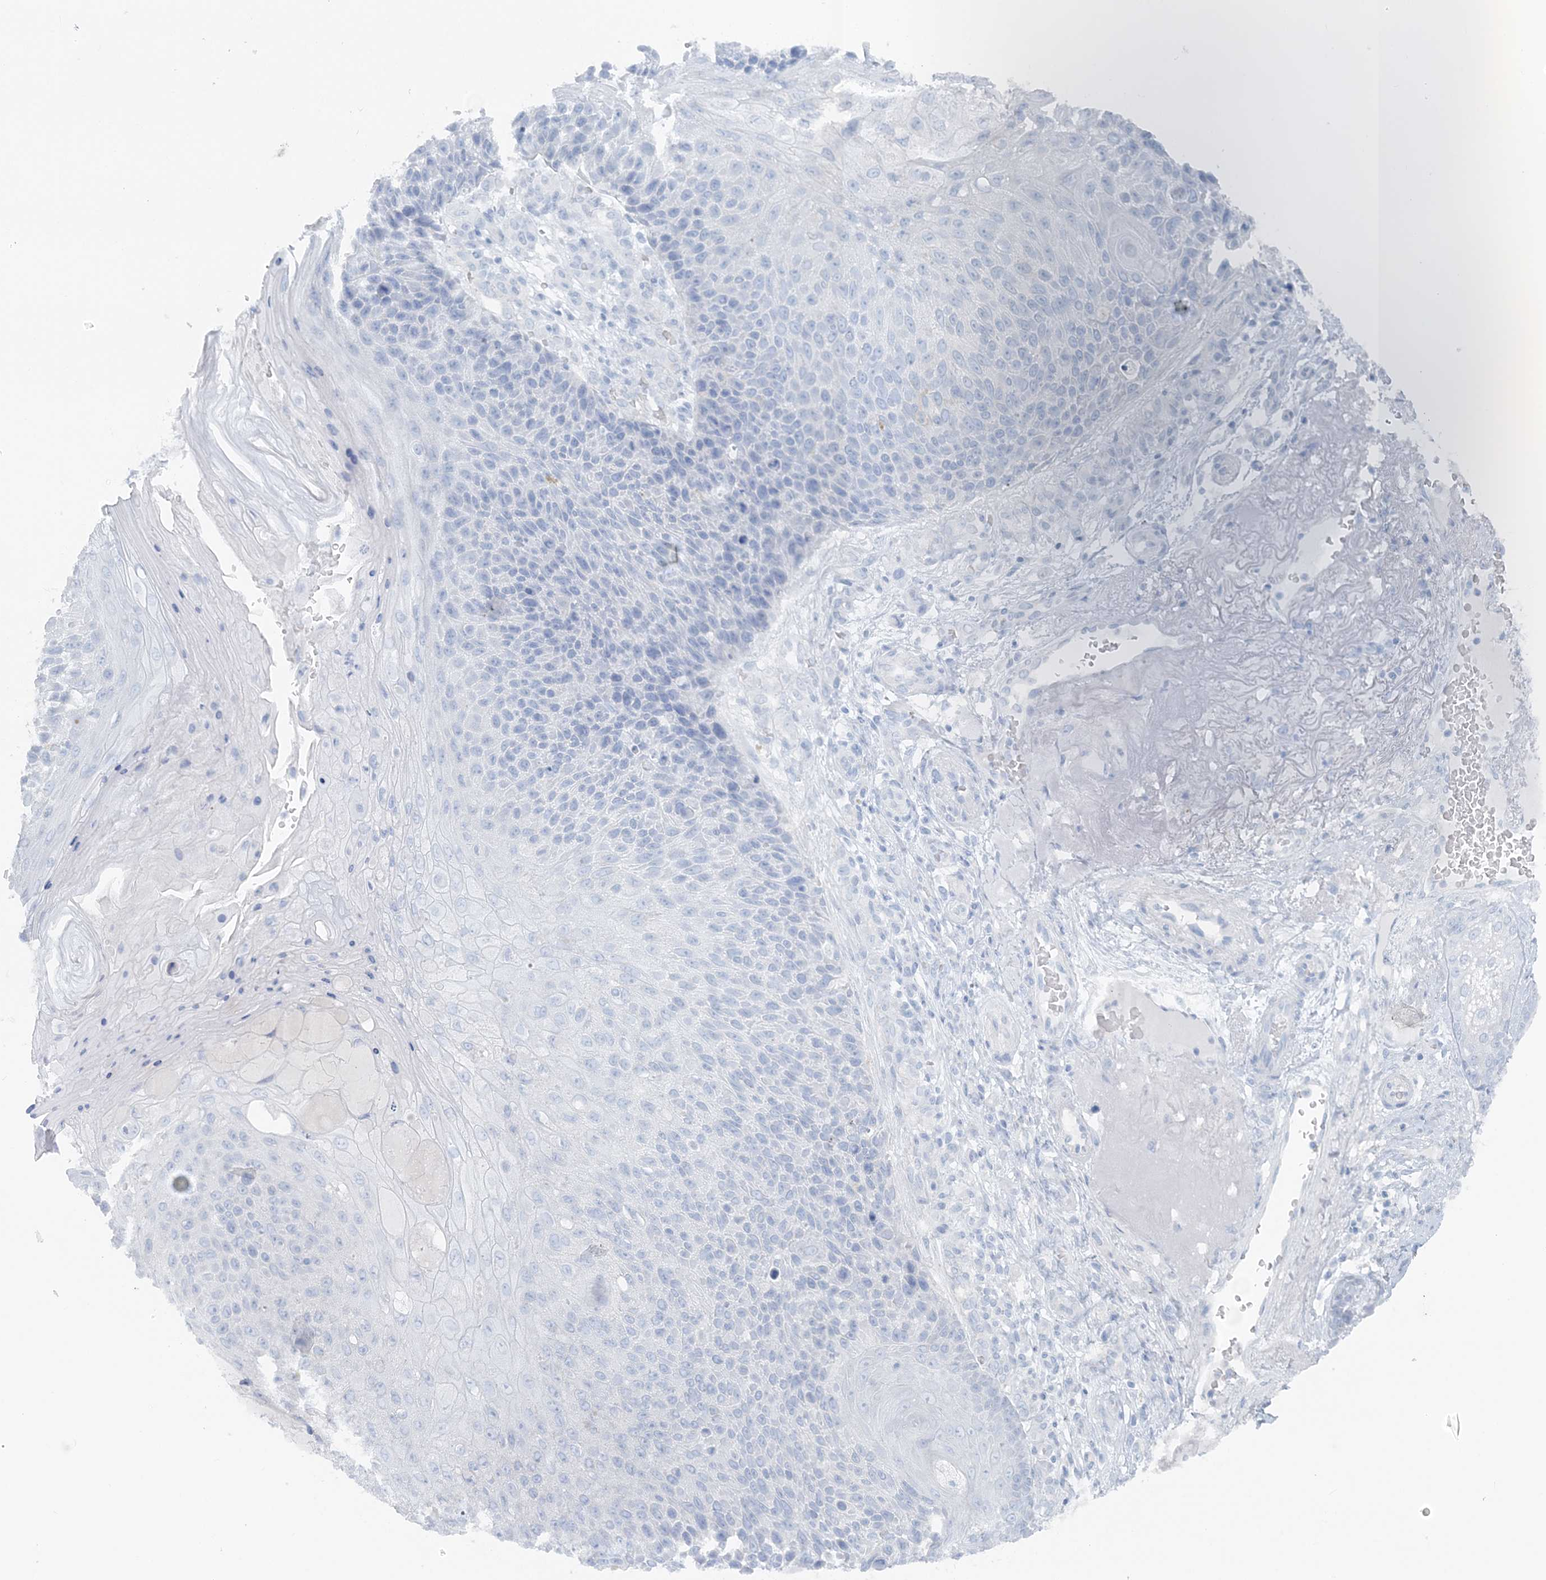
{"staining": {"intensity": "negative", "quantity": "none", "location": "none"}, "tissue": "skin cancer", "cell_type": "Tumor cells", "image_type": "cancer", "snomed": [{"axis": "morphology", "description": "Squamous cell carcinoma, NOS"}, {"axis": "topography", "description": "Skin"}], "caption": "Immunohistochemical staining of human skin cancer displays no significant positivity in tumor cells.", "gene": "ATP11A", "patient": {"sex": "female", "age": 88}}